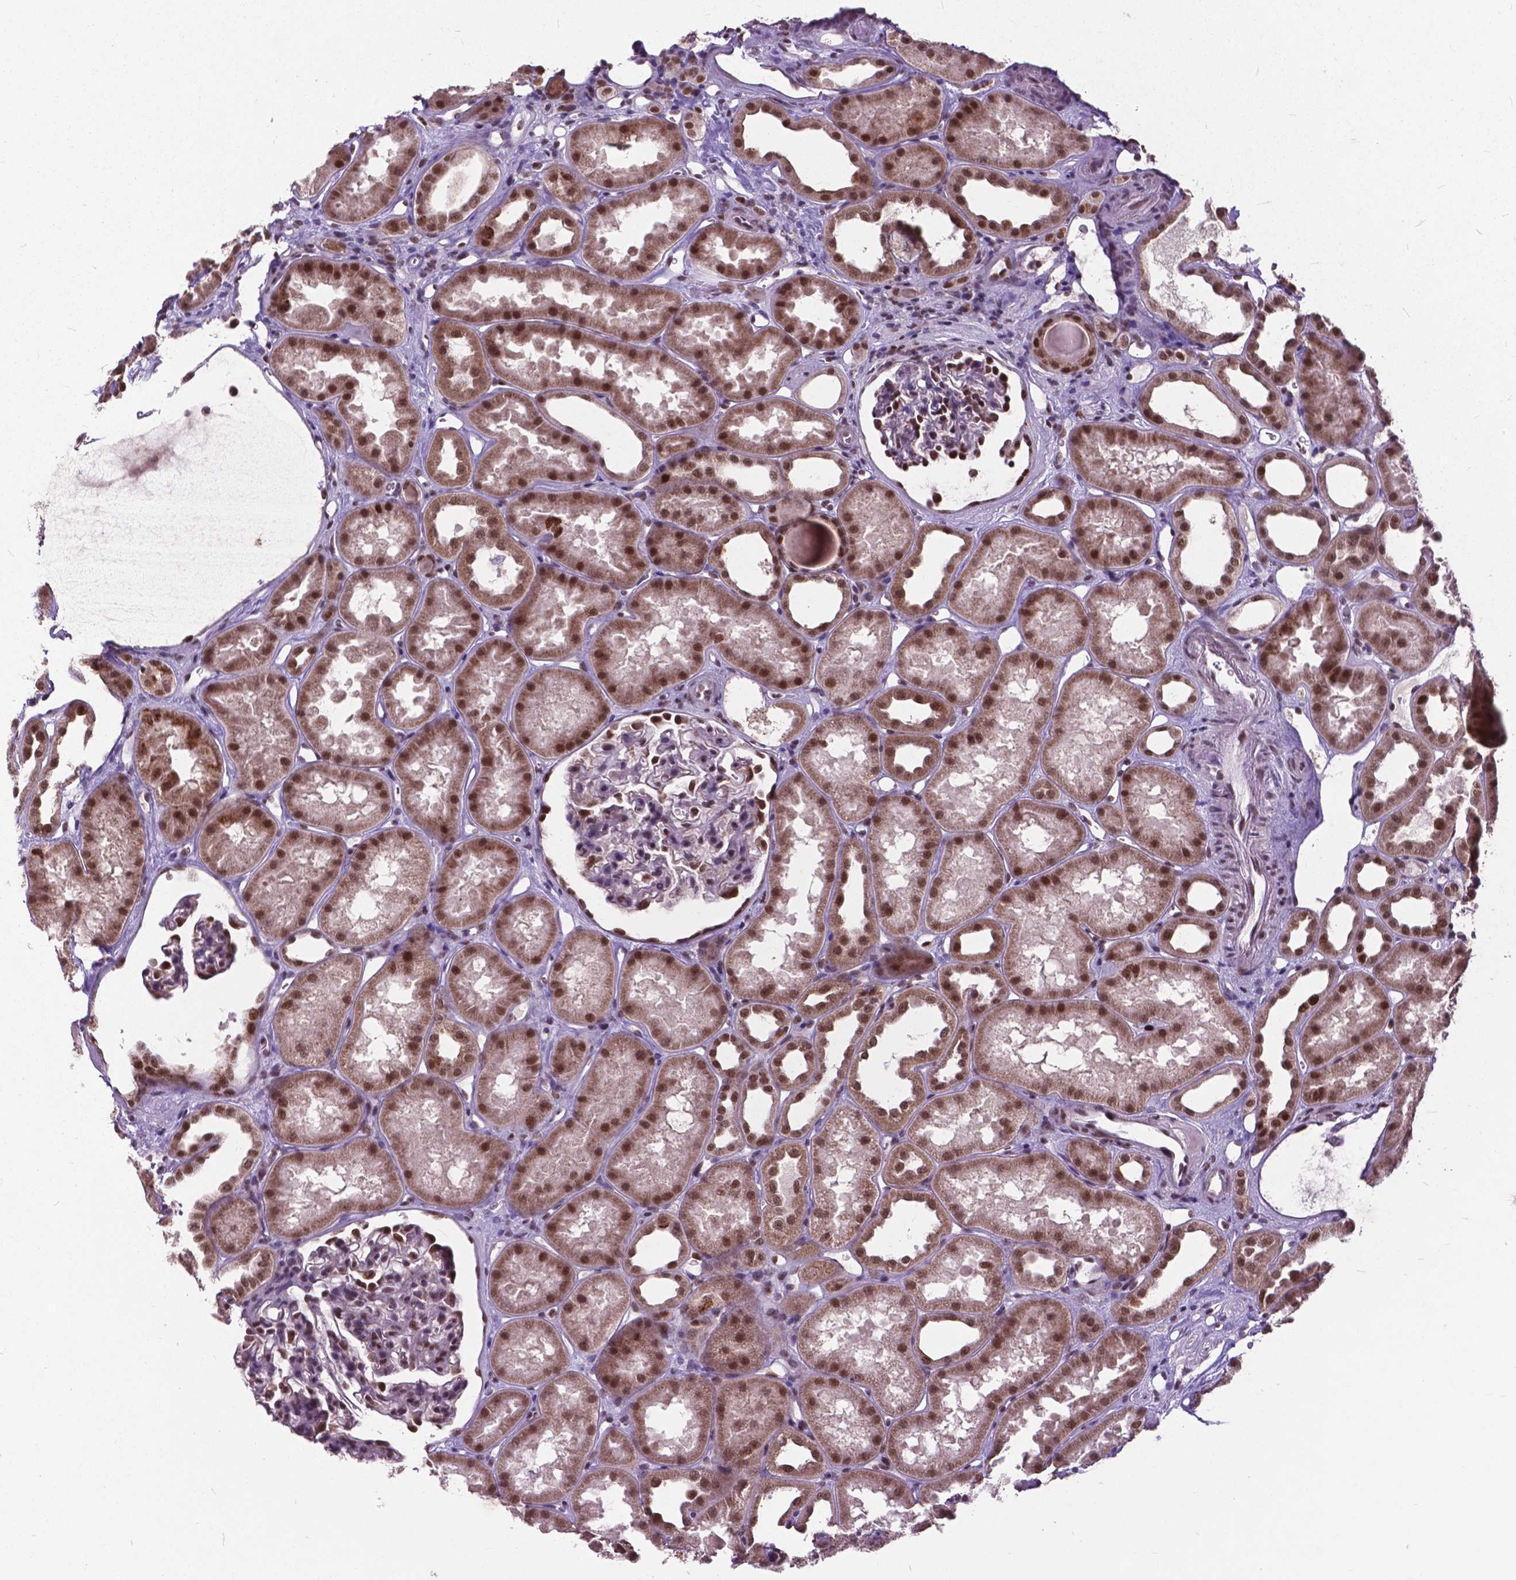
{"staining": {"intensity": "moderate", "quantity": "25%-75%", "location": "nuclear"}, "tissue": "kidney", "cell_type": "Cells in glomeruli", "image_type": "normal", "snomed": [{"axis": "morphology", "description": "Normal tissue, NOS"}, {"axis": "topography", "description": "Kidney"}], "caption": "This photomicrograph displays immunohistochemistry staining of normal kidney, with medium moderate nuclear staining in approximately 25%-75% of cells in glomeruli.", "gene": "MSH2", "patient": {"sex": "male", "age": 61}}